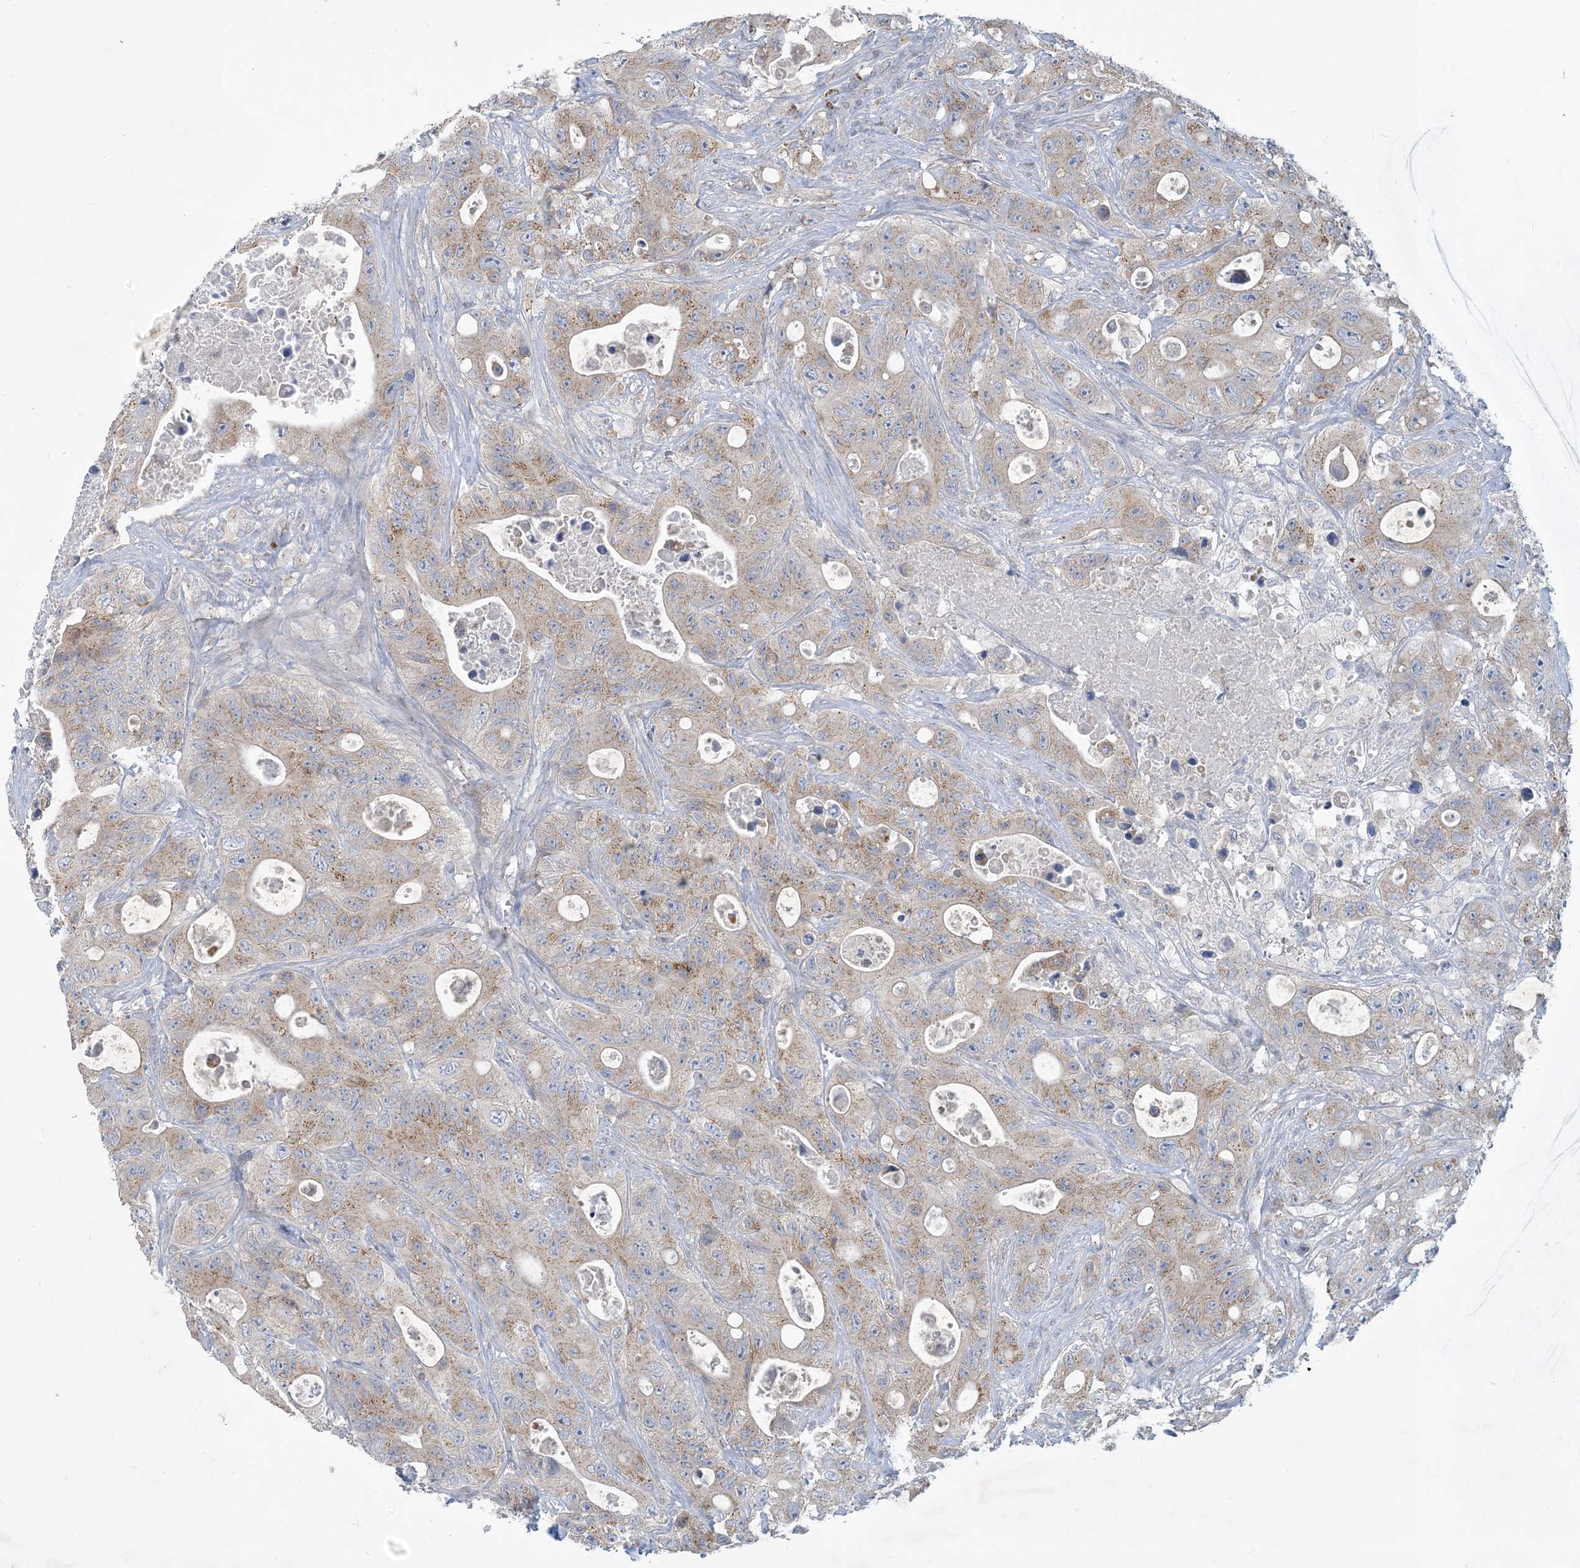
{"staining": {"intensity": "moderate", "quantity": "25%-75%", "location": "cytoplasmic/membranous"}, "tissue": "colorectal cancer", "cell_type": "Tumor cells", "image_type": "cancer", "snomed": [{"axis": "morphology", "description": "Adenocarcinoma, NOS"}, {"axis": "topography", "description": "Colon"}], "caption": "Immunohistochemistry (IHC) of colorectal cancer (adenocarcinoma) exhibits medium levels of moderate cytoplasmic/membranous staining in about 25%-75% of tumor cells. (DAB = brown stain, brightfield microscopy at high magnification).", "gene": "CCDC14", "patient": {"sex": "female", "age": 46}}